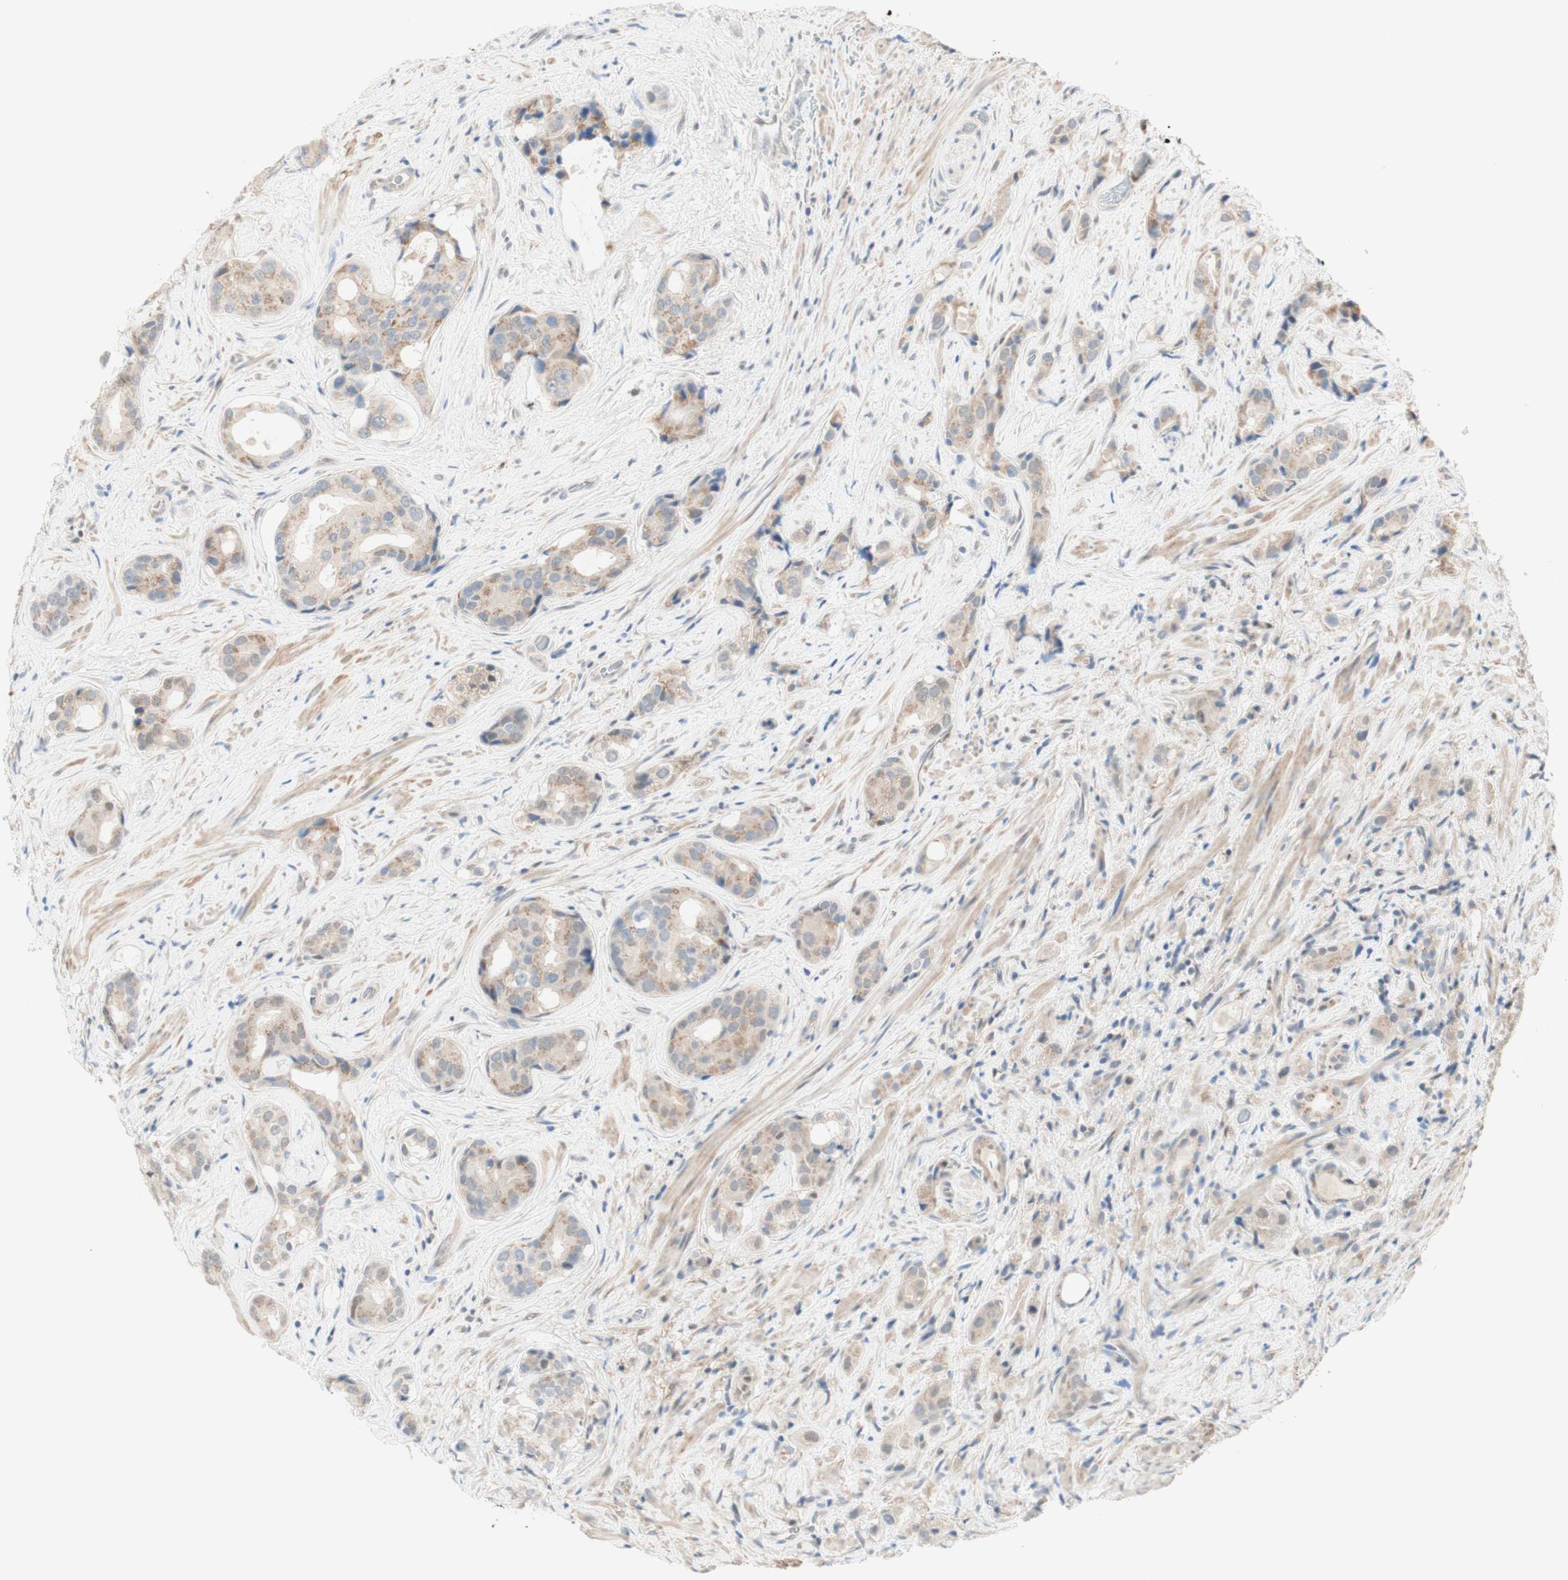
{"staining": {"intensity": "weak", "quantity": "25%-75%", "location": "cytoplasmic/membranous,nuclear"}, "tissue": "prostate cancer", "cell_type": "Tumor cells", "image_type": "cancer", "snomed": [{"axis": "morphology", "description": "Adenocarcinoma, High grade"}, {"axis": "topography", "description": "Prostate"}], "caption": "The histopathology image displays immunohistochemical staining of high-grade adenocarcinoma (prostate). There is weak cytoplasmic/membranous and nuclear positivity is seen in about 25%-75% of tumor cells.", "gene": "RFNG", "patient": {"sex": "male", "age": 71}}